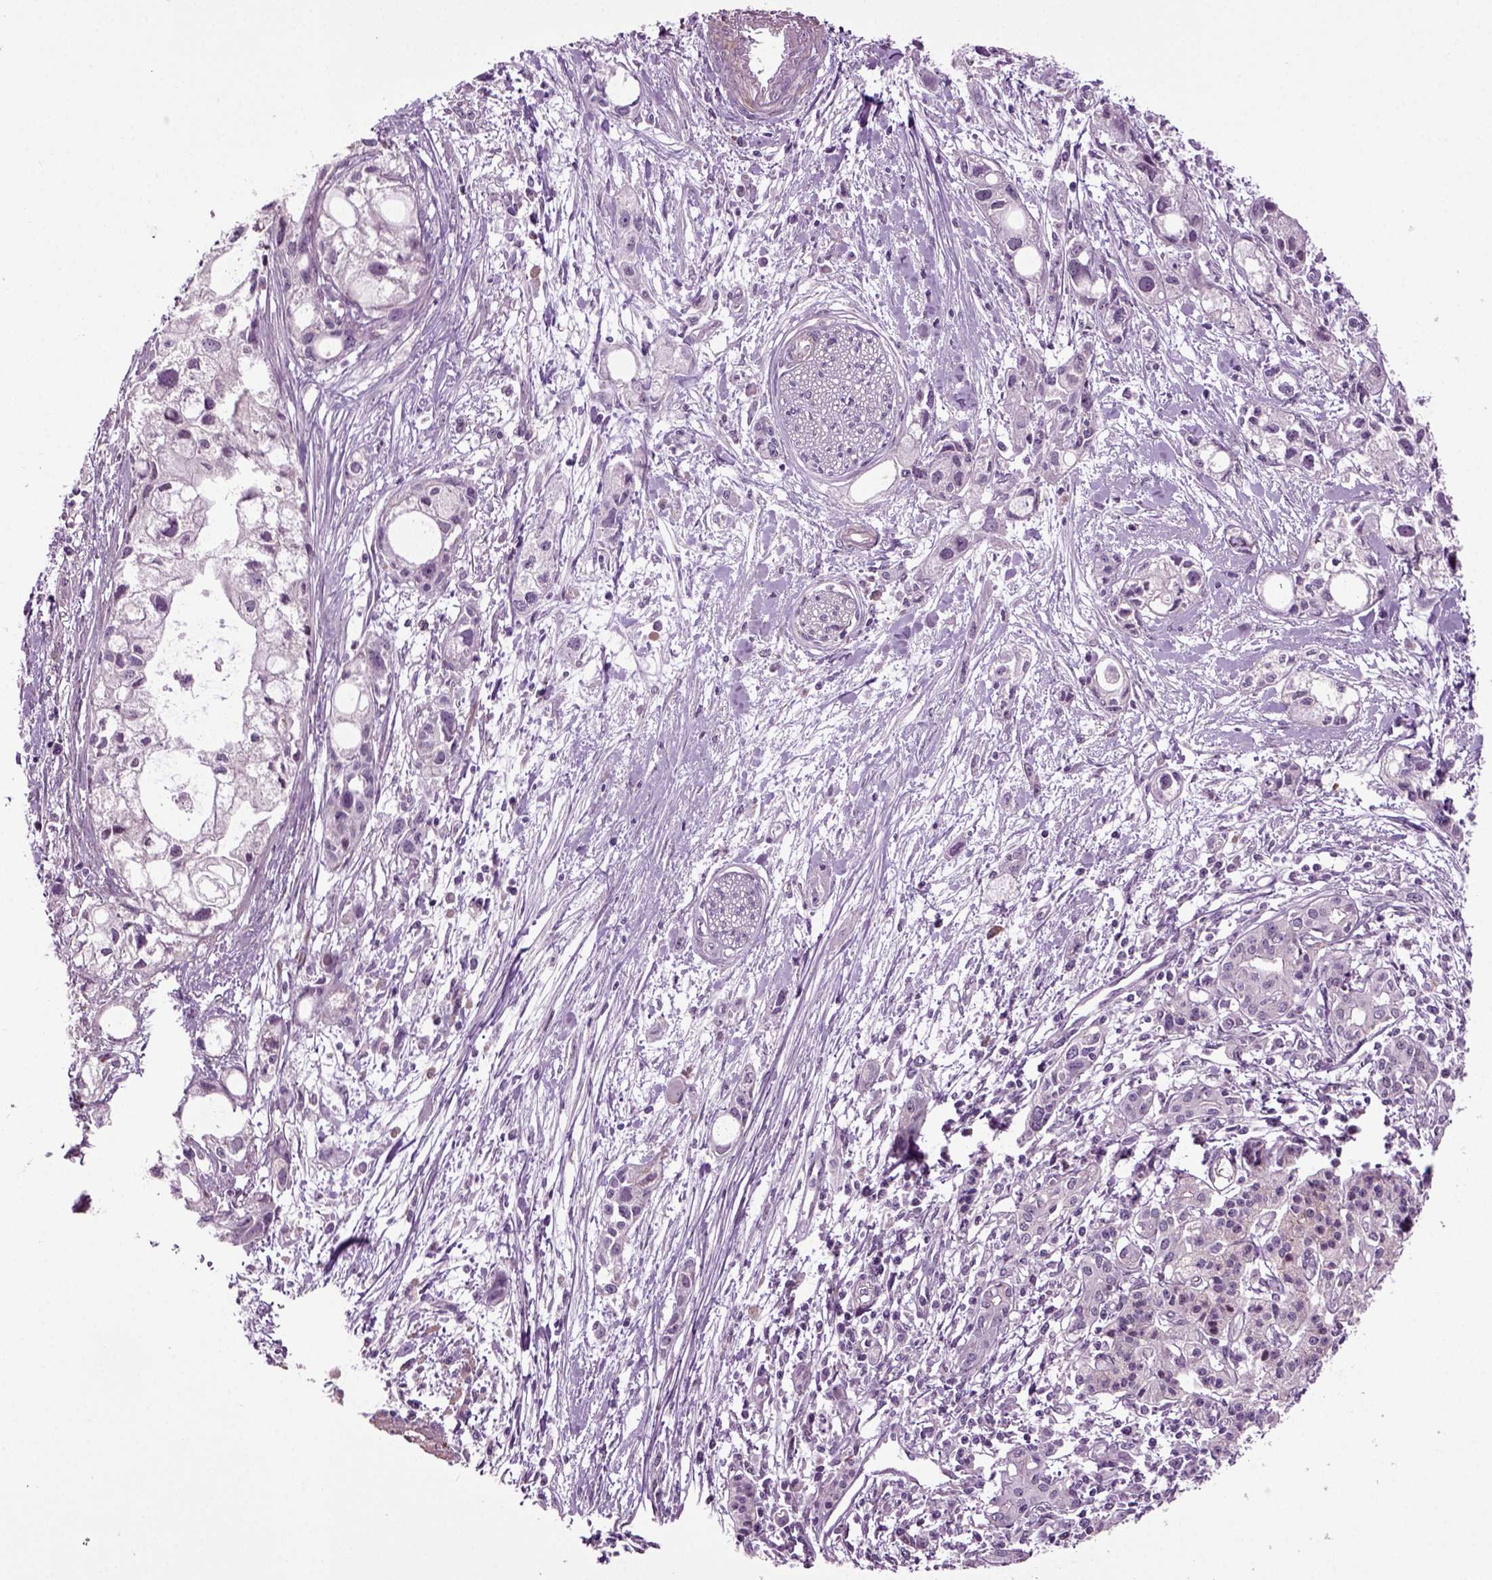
{"staining": {"intensity": "negative", "quantity": "none", "location": "none"}, "tissue": "pancreatic cancer", "cell_type": "Tumor cells", "image_type": "cancer", "snomed": [{"axis": "morphology", "description": "Adenocarcinoma, NOS"}, {"axis": "topography", "description": "Pancreas"}], "caption": "This is an IHC histopathology image of human pancreatic adenocarcinoma. There is no positivity in tumor cells.", "gene": "HAGHL", "patient": {"sex": "female", "age": 61}}